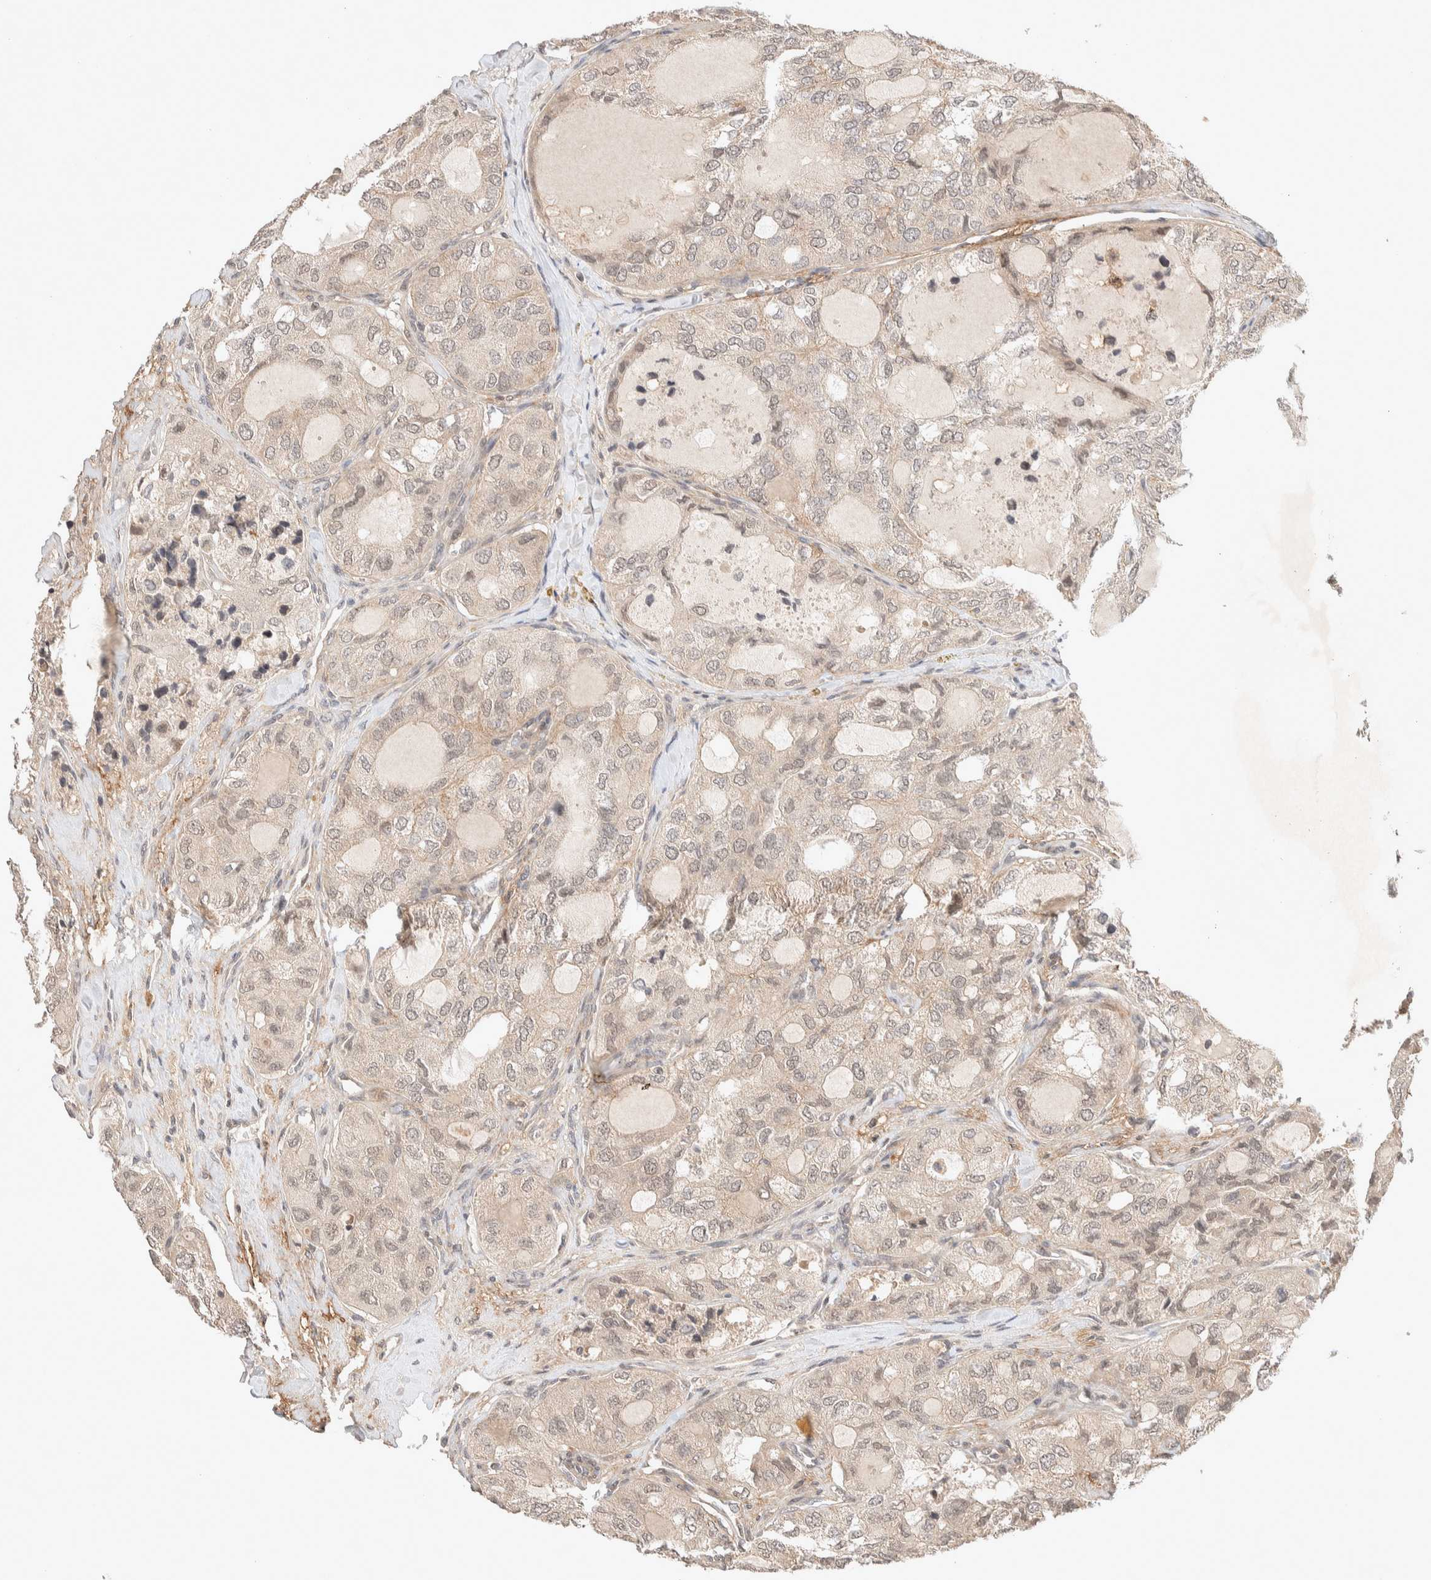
{"staining": {"intensity": "weak", "quantity": "<25%", "location": "cytoplasmic/membranous,nuclear"}, "tissue": "thyroid cancer", "cell_type": "Tumor cells", "image_type": "cancer", "snomed": [{"axis": "morphology", "description": "Follicular adenoma carcinoma, NOS"}, {"axis": "topography", "description": "Thyroid gland"}], "caption": "This is an immunohistochemistry (IHC) micrograph of human thyroid cancer (follicular adenoma carcinoma). There is no positivity in tumor cells.", "gene": "THRA", "patient": {"sex": "male", "age": 75}}